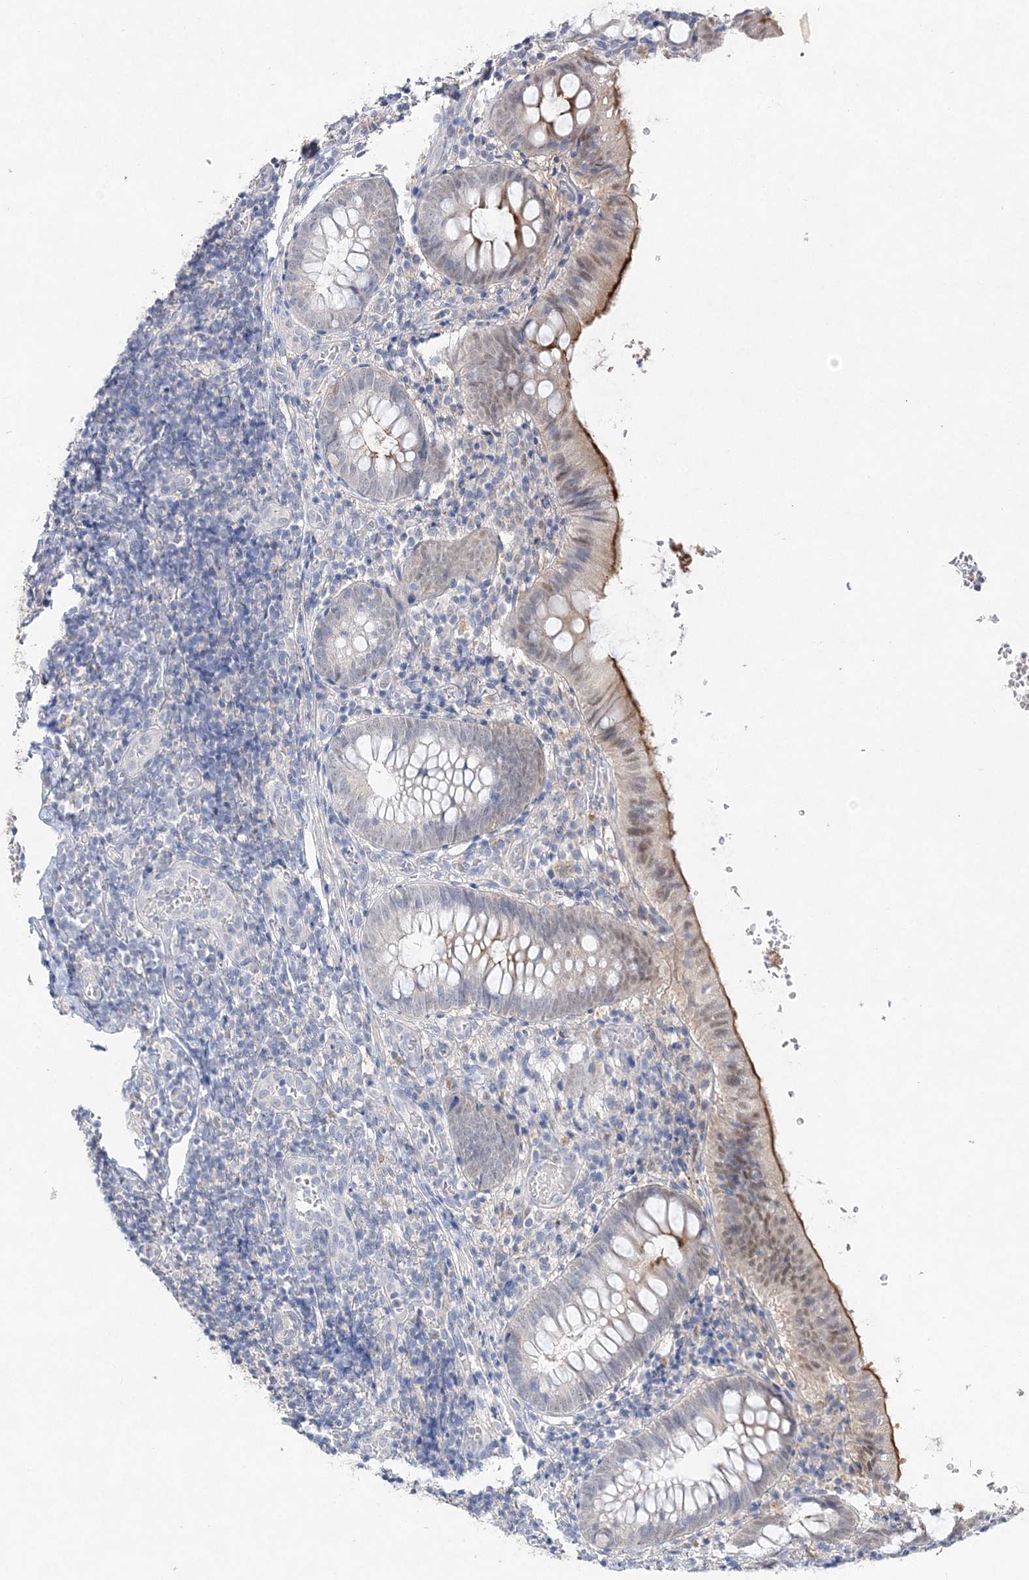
{"staining": {"intensity": "strong", "quantity": "25%-75%", "location": "cytoplasmic/membranous,nuclear"}, "tissue": "appendix", "cell_type": "Glandular cells", "image_type": "normal", "snomed": [{"axis": "morphology", "description": "Normal tissue, NOS"}, {"axis": "topography", "description": "Appendix"}], "caption": "Glandular cells exhibit high levels of strong cytoplasmic/membranous,nuclear staining in approximately 25%-75% of cells in normal human appendix.", "gene": "MAT2B", "patient": {"sex": "male", "age": 8}}